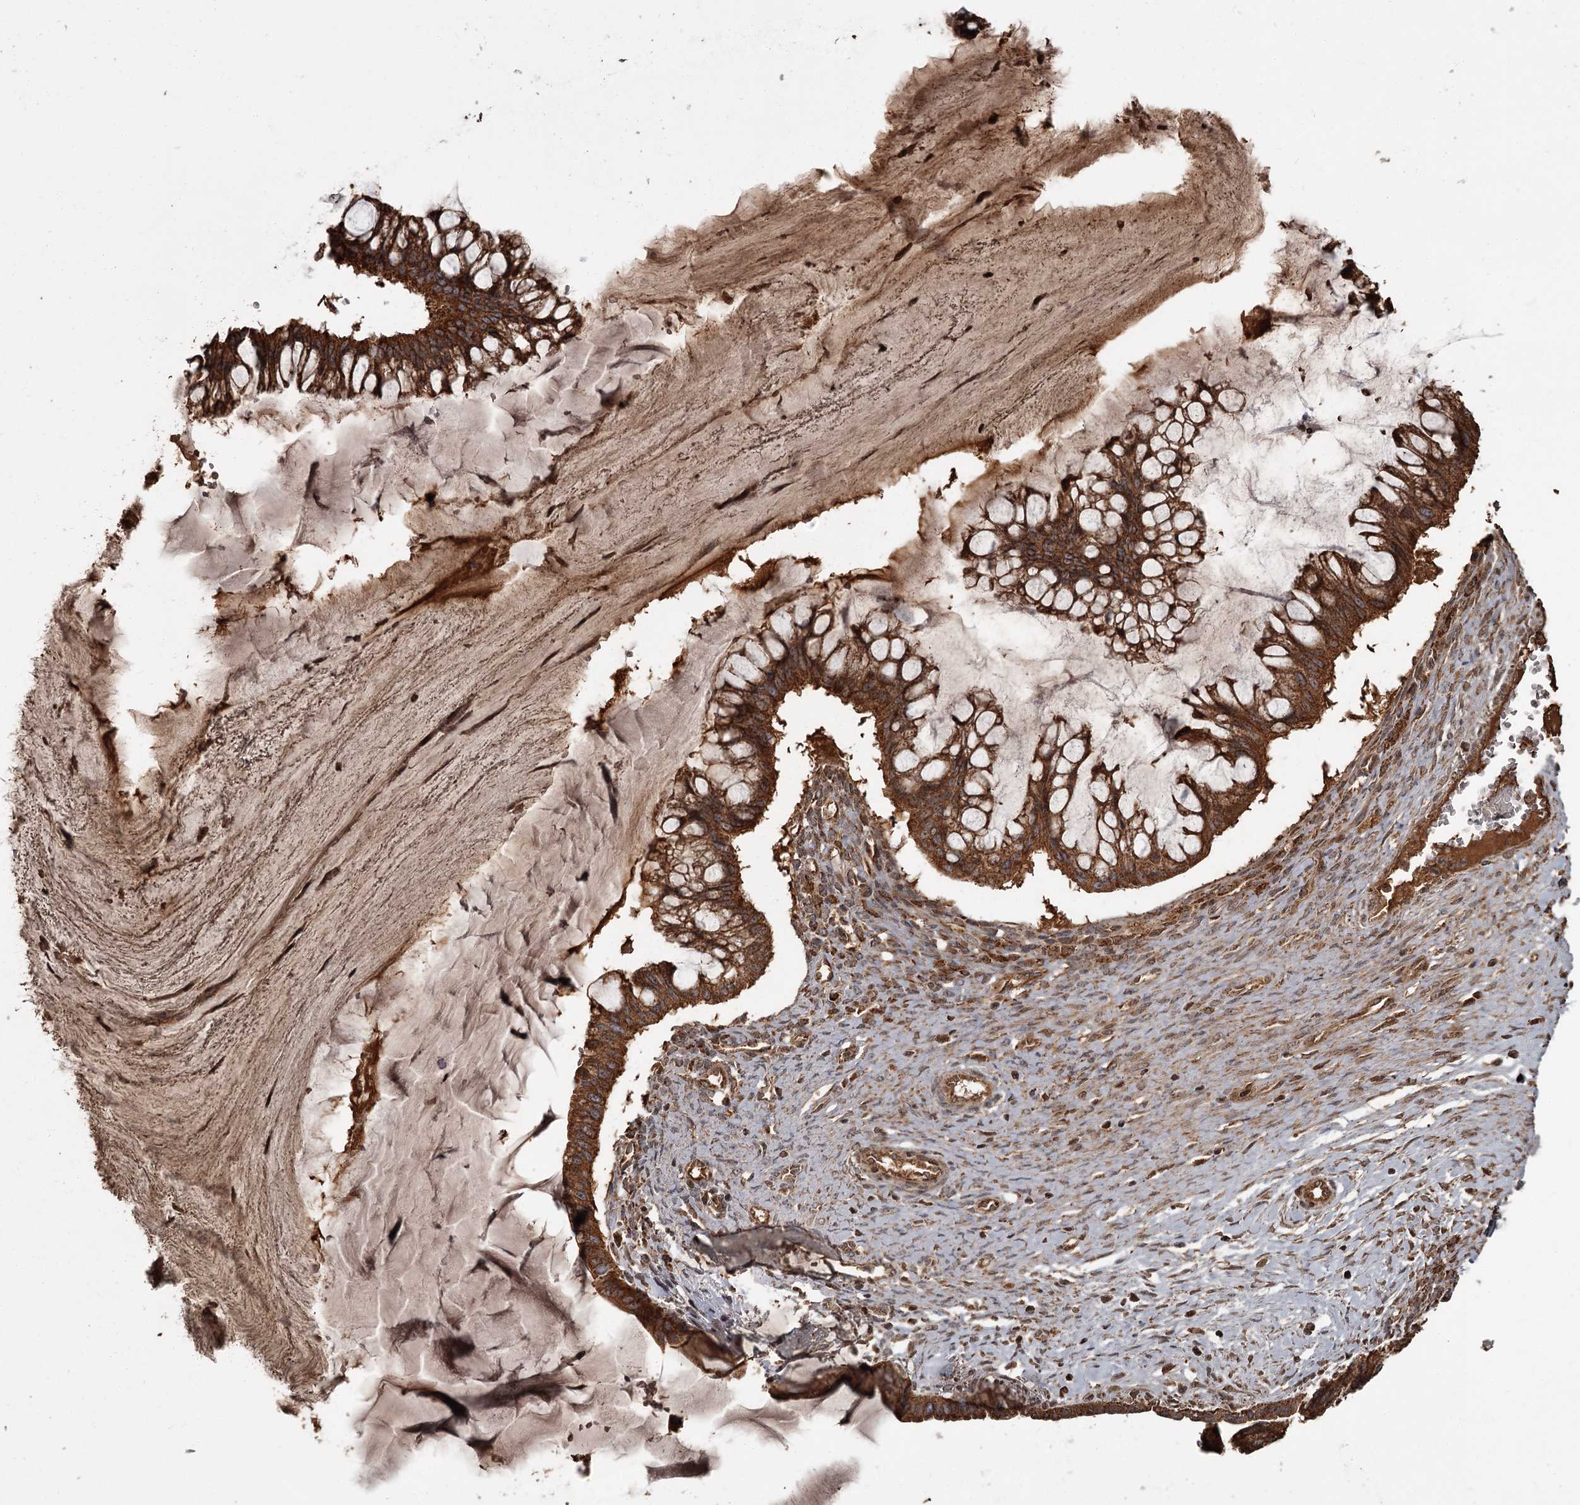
{"staining": {"intensity": "strong", "quantity": ">75%", "location": "cytoplasmic/membranous"}, "tissue": "ovarian cancer", "cell_type": "Tumor cells", "image_type": "cancer", "snomed": [{"axis": "morphology", "description": "Cystadenocarcinoma, mucinous, NOS"}, {"axis": "topography", "description": "Ovary"}], "caption": "Immunohistochemical staining of human ovarian cancer displays high levels of strong cytoplasmic/membranous staining in approximately >75% of tumor cells.", "gene": "THAP9", "patient": {"sex": "female", "age": 73}}